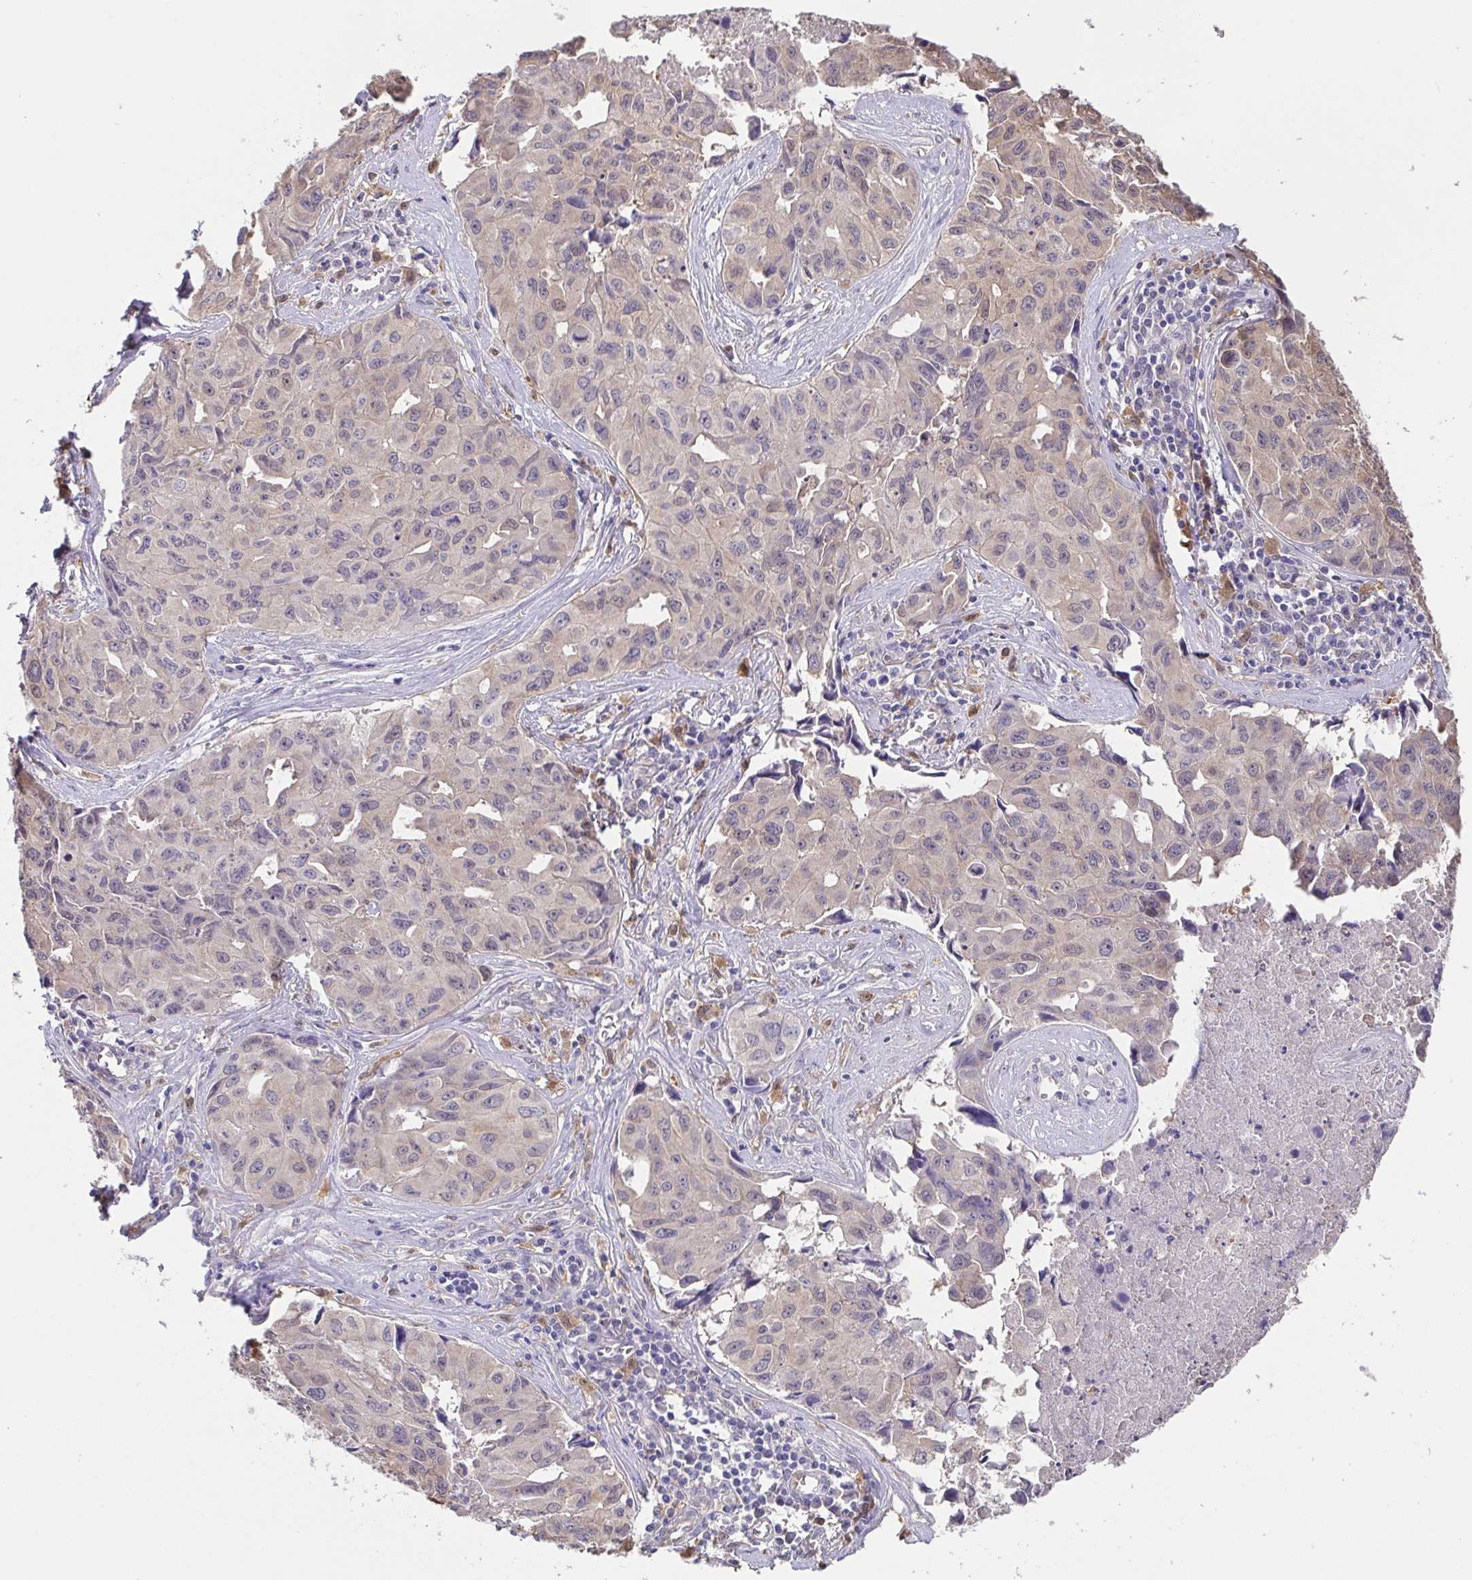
{"staining": {"intensity": "negative", "quantity": "none", "location": "none"}, "tissue": "lung cancer", "cell_type": "Tumor cells", "image_type": "cancer", "snomed": [{"axis": "morphology", "description": "Adenocarcinoma, NOS"}, {"axis": "topography", "description": "Lymph node"}, {"axis": "topography", "description": "Lung"}], "caption": "Tumor cells show no significant protein staining in lung adenocarcinoma.", "gene": "IDH1", "patient": {"sex": "male", "age": 64}}